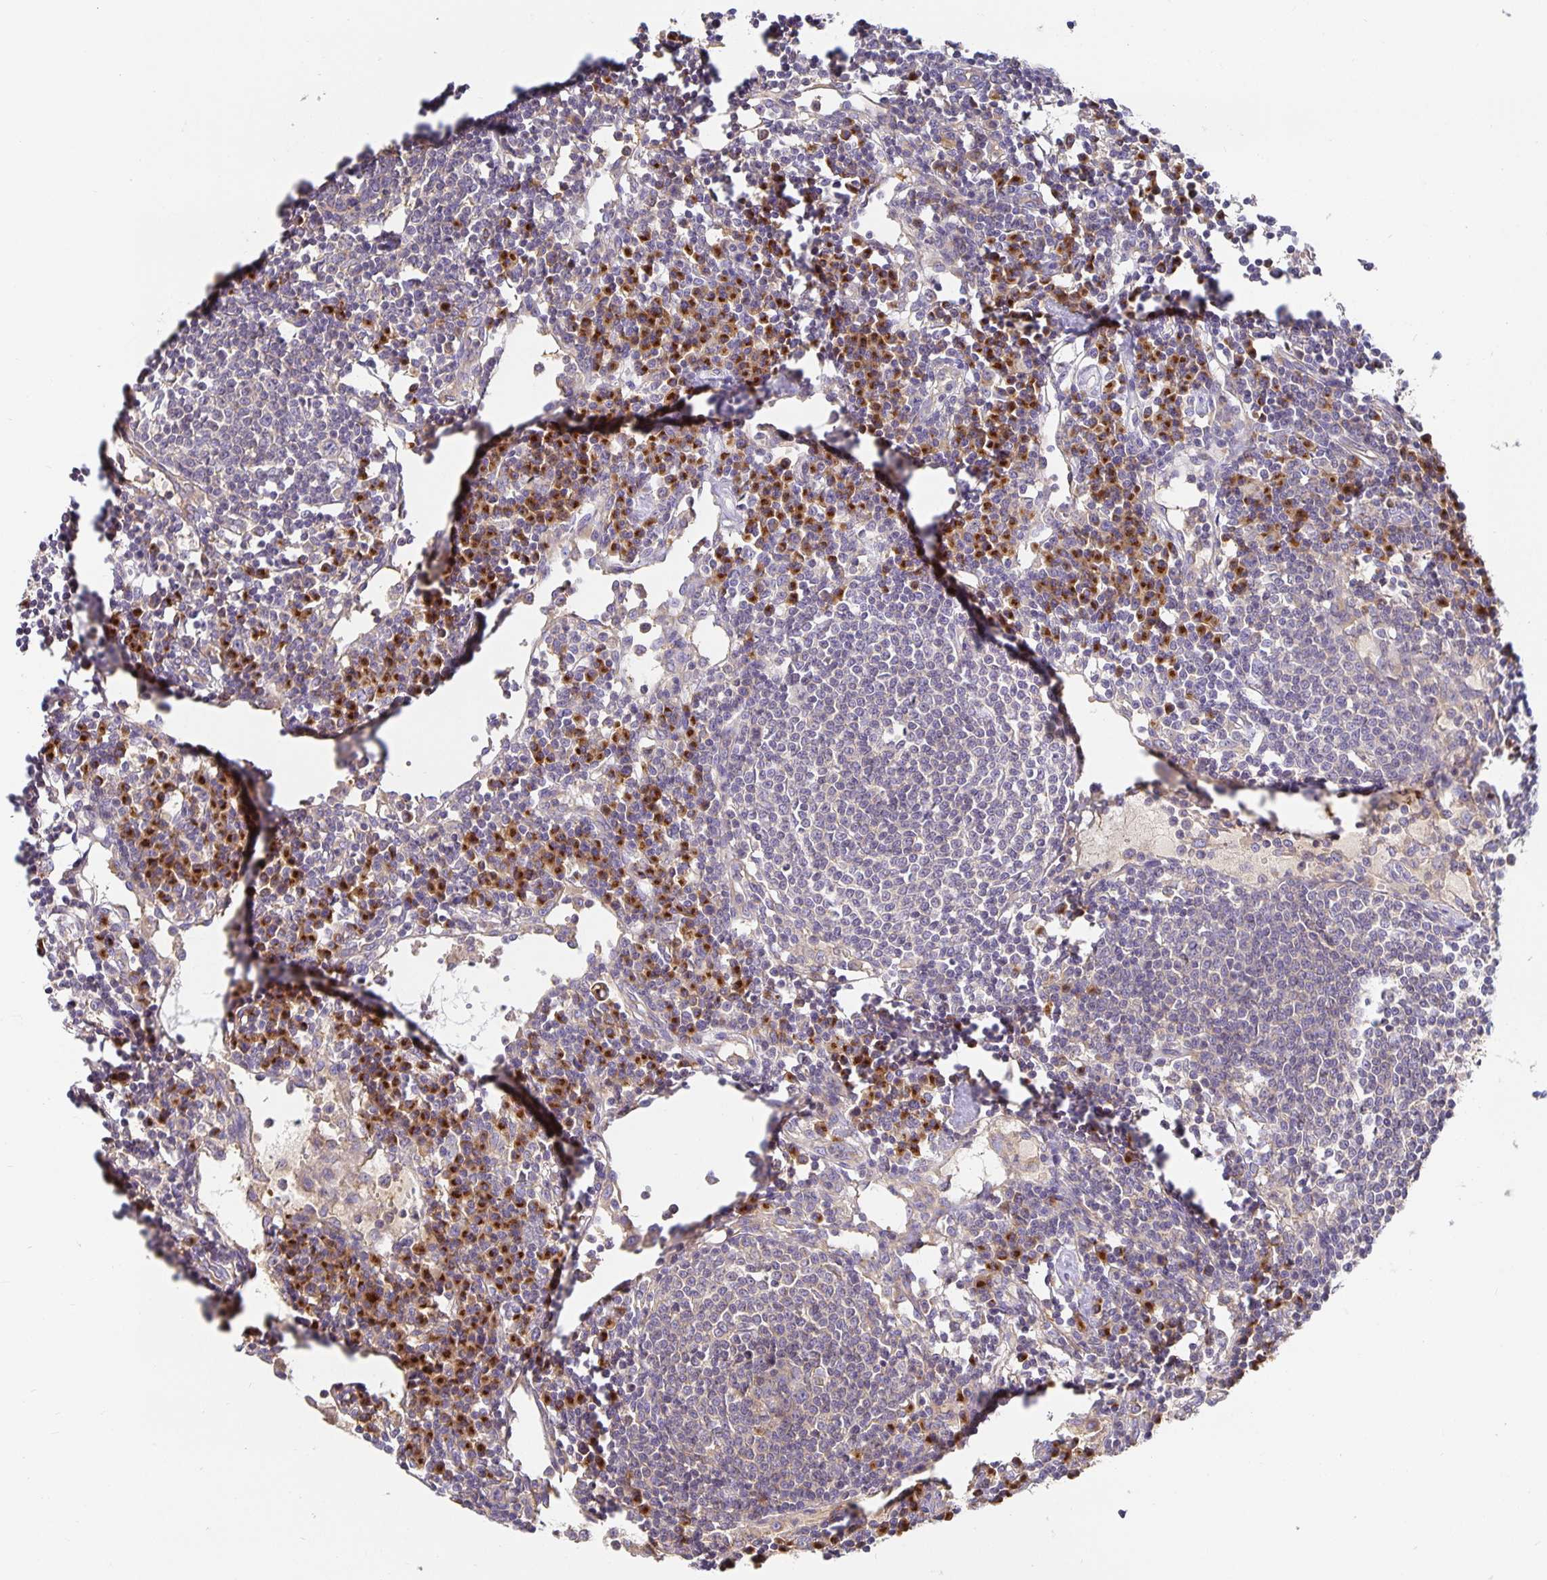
{"staining": {"intensity": "weak", "quantity": ">75%", "location": "cytoplasmic/membranous"}, "tissue": "lymph node", "cell_type": "Germinal center cells", "image_type": "normal", "snomed": [{"axis": "morphology", "description": "Normal tissue, NOS"}, {"axis": "topography", "description": "Lymph node"}], "caption": "Brown immunohistochemical staining in normal lymph node demonstrates weak cytoplasmic/membranous positivity in about >75% of germinal center cells. (IHC, brightfield microscopy, high magnification).", "gene": "USO1", "patient": {"sex": "female", "age": 78}}